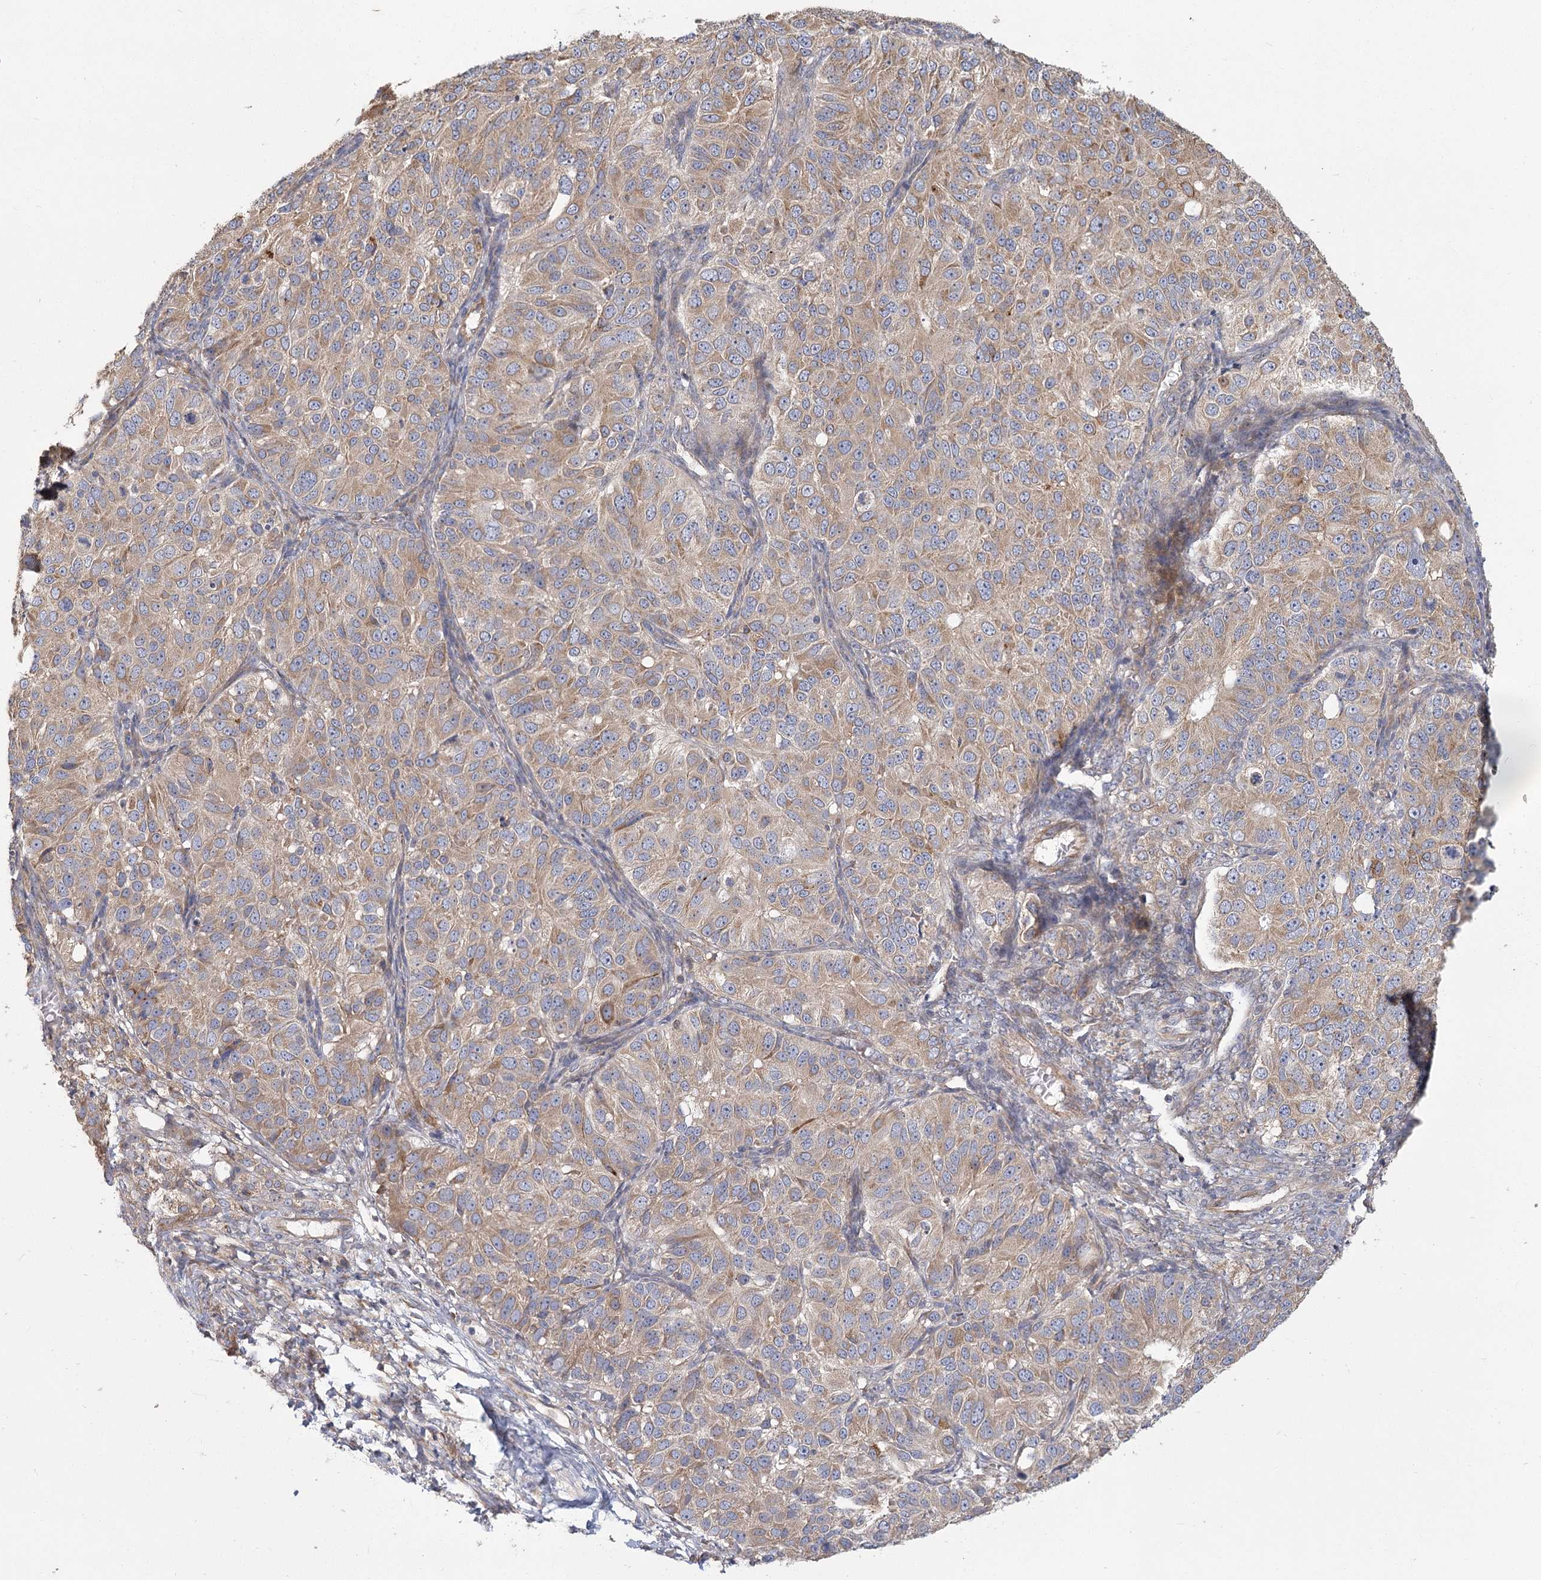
{"staining": {"intensity": "moderate", "quantity": ">75%", "location": "cytoplasmic/membranous"}, "tissue": "ovarian cancer", "cell_type": "Tumor cells", "image_type": "cancer", "snomed": [{"axis": "morphology", "description": "Carcinoma, endometroid"}, {"axis": "topography", "description": "Ovary"}], "caption": "Ovarian cancer (endometroid carcinoma) stained with a protein marker displays moderate staining in tumor cells.", "gene": "CNTLN", "patient": {"sex": "female", "age": 51}}